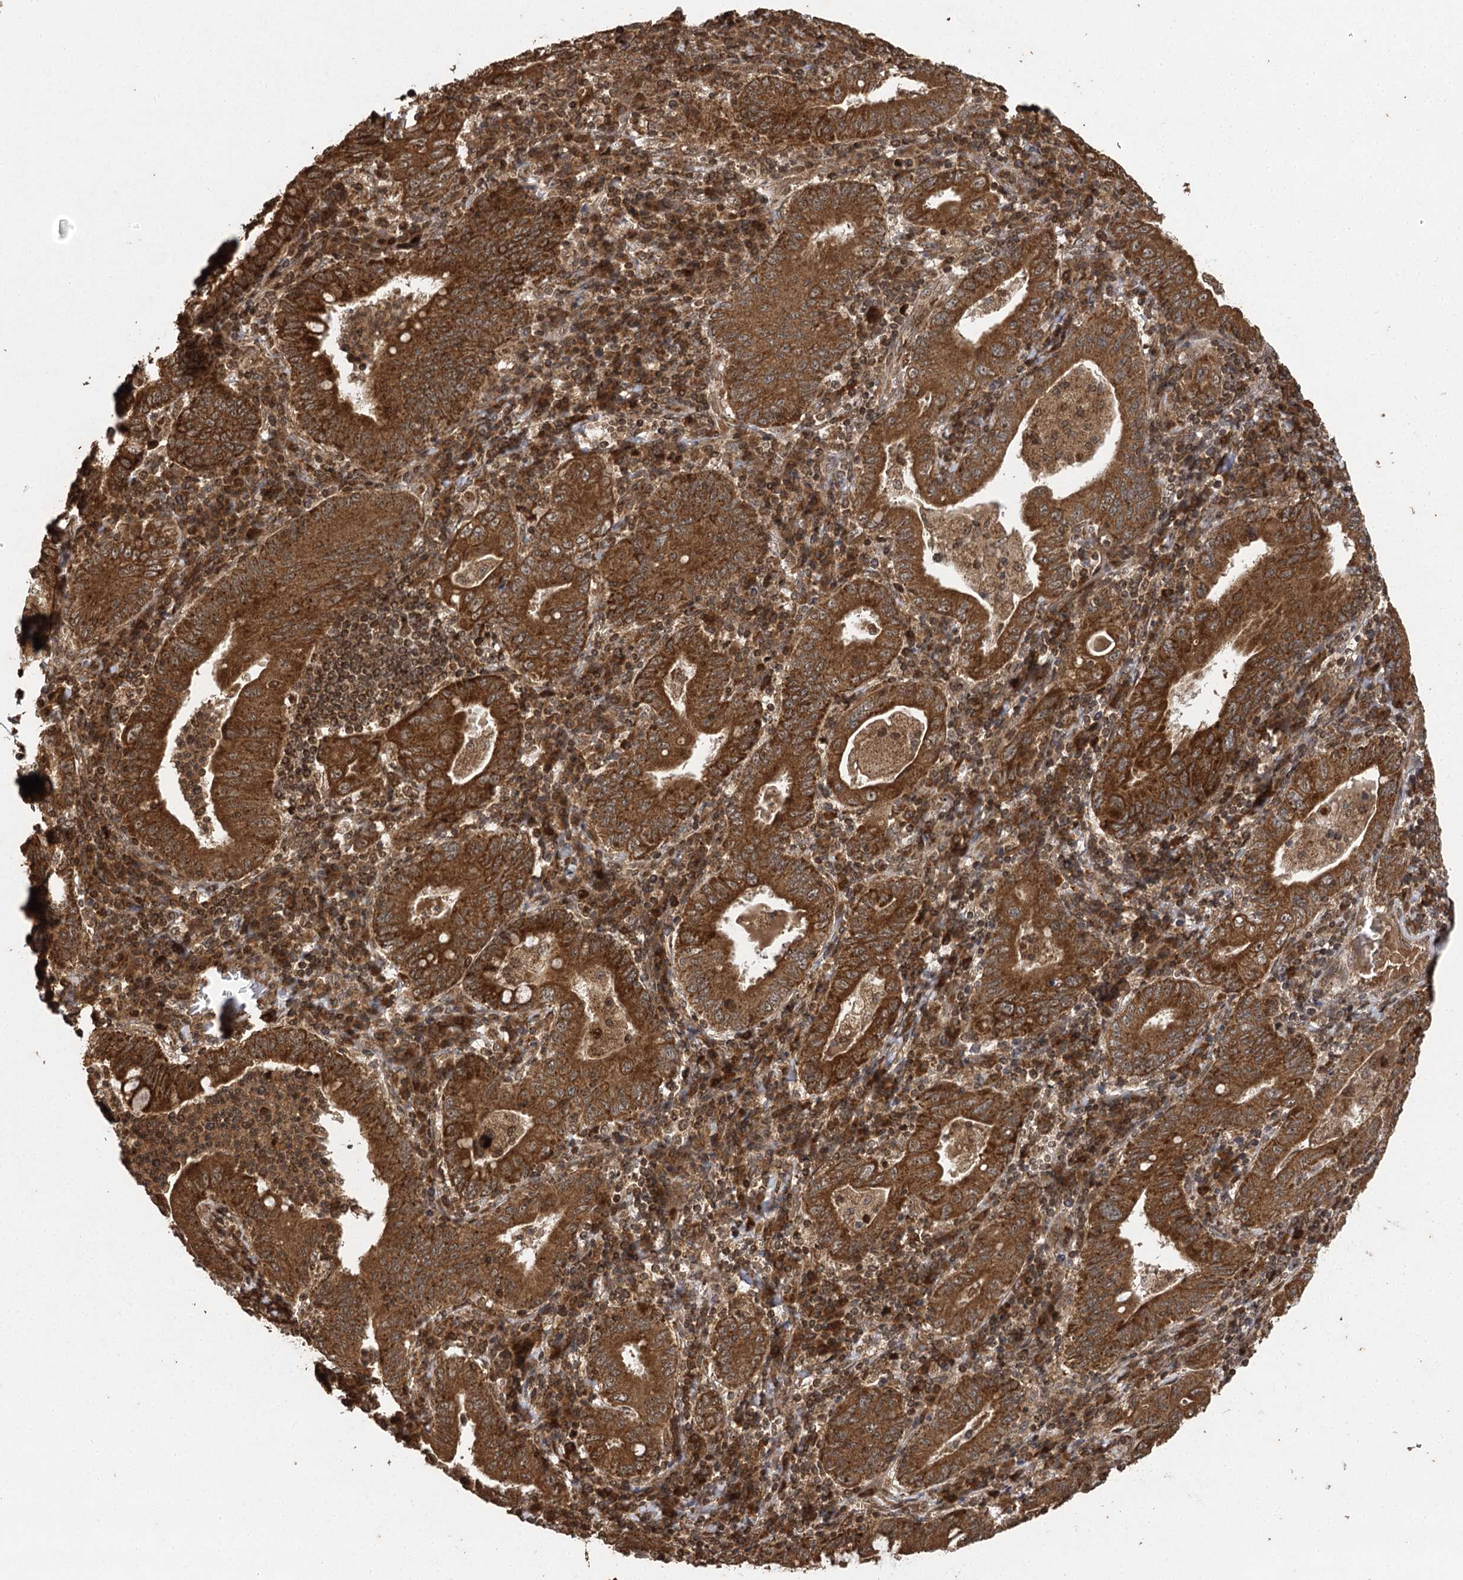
{"staining": {"intensity": "strong", "quantity": ">75%", "location": "cytoplasmic/membranous"}, "tissue": "stomach cancer", "cell_type": "Tumor cells", "image_type": "cancer", "snomed": [{"axis": "morphology", "description": "Normal tissue, NOS"}, {"axis": "morphology", "description": "Adenocarcinoma, NOS"}, {"axis": "topography", "description": "Esophagus"}, {"axis": "topography", "description": "Stomach, upper"}, {"axis": "topography", "description": "Peripheral nerve tissue"}], "caption": "Immunohistochemical staining of human stomach adenocarcinoma displays strong cytoplasmic/membranous protein expression in approximately >75% of tumor cells. Using DAB (3,3'-diaminobenzidine) (brown) and hematoxylin (blue) stains, captured at high magnification using brightfield microscopy.", "gene": "IL11RA", "patient": {"sex": "male", "age": 62}}